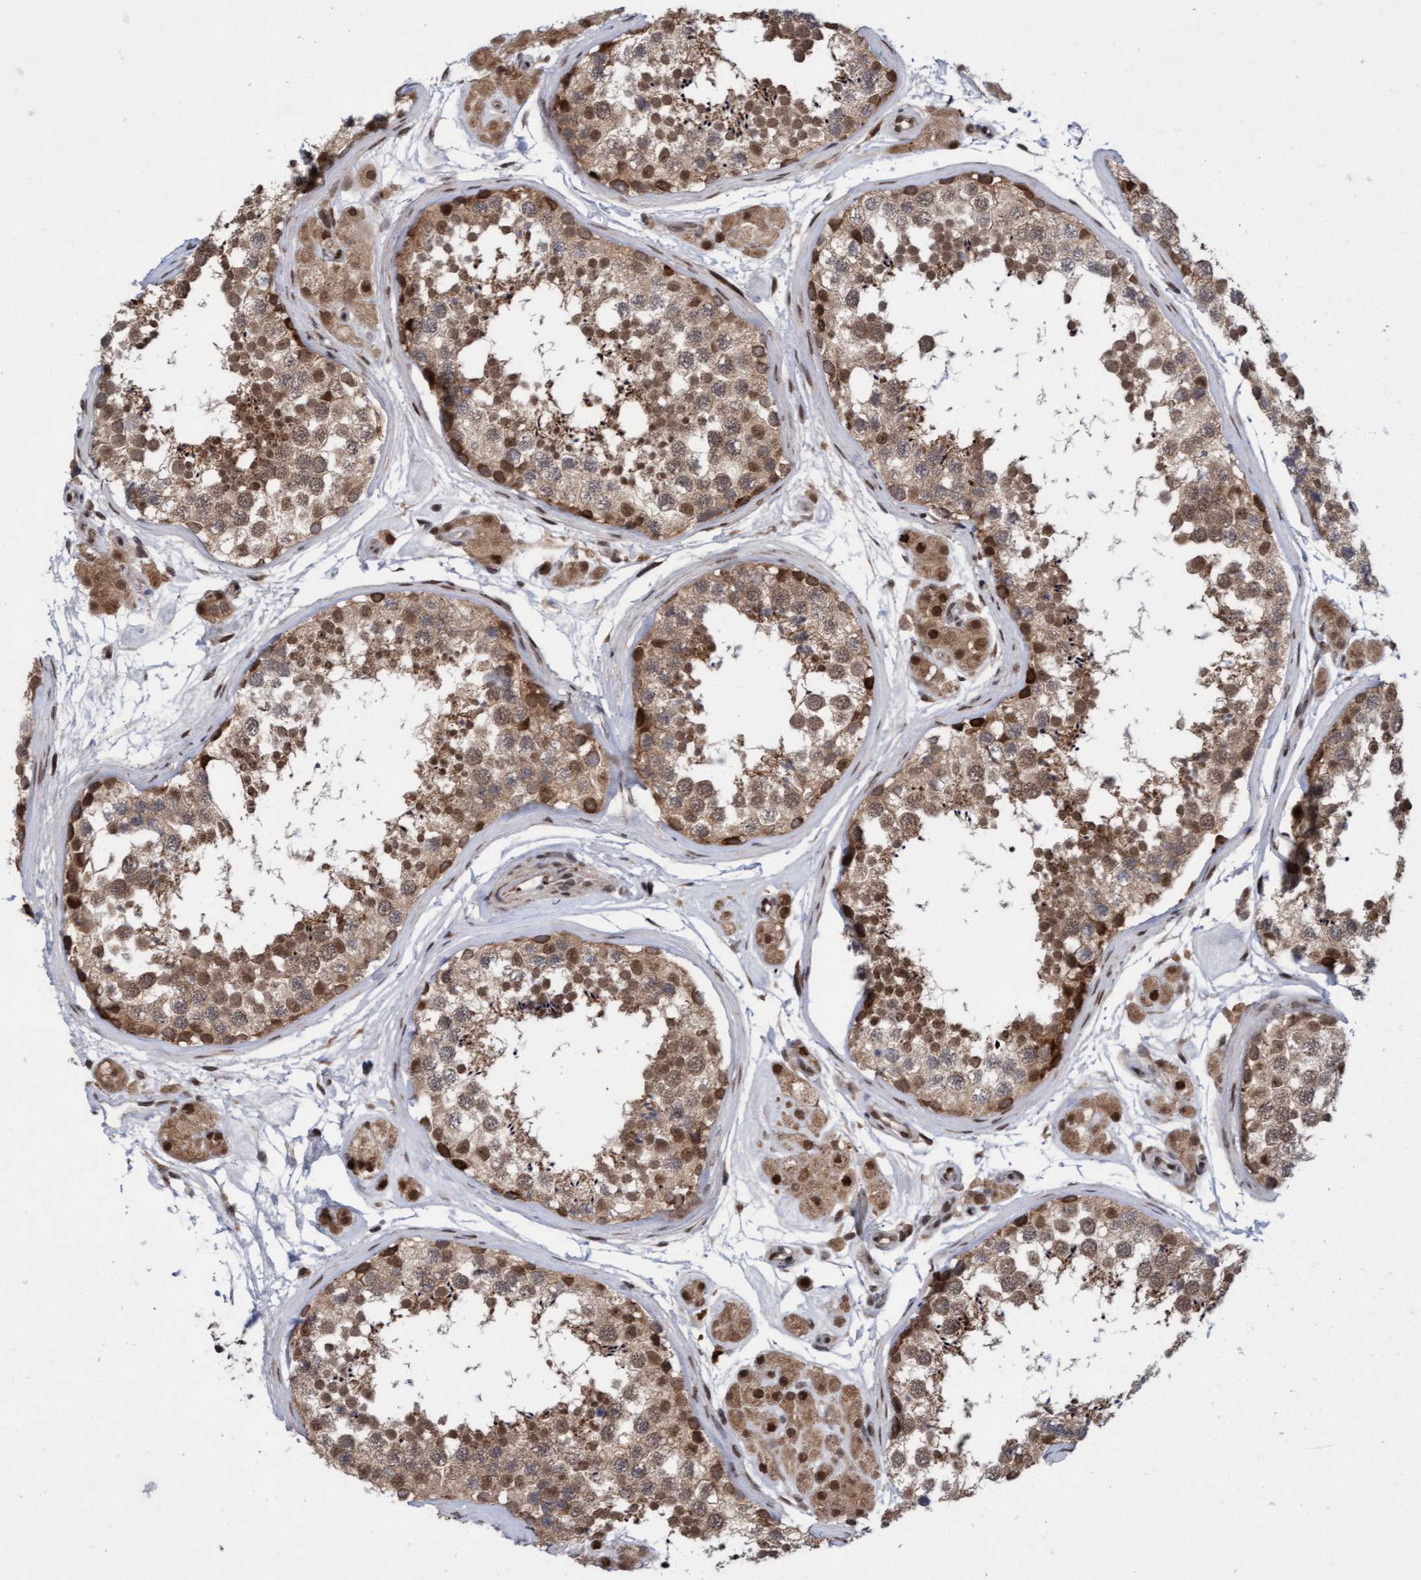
{"staining": {"intensity": "moderate", "quantity": ">75%", "location": "cytoplasmic/membranous,nuclear"}, "tissue": "testis", "cell_type": "Cells in seminiferous ducts", "image_type": "normal", "snomed": [{"axis": "morphology", "description": "Normal tissue, NOS"}, {"axis": "topography", "description": "Testis"}], "caption": "Cells in seminiferous ducts reveal moderate cytoplasmic/membranous,nuclear positivity in about >75% of cells in unremarkable testis. Immunohistochemistry stains the protein in brown and the nuclei are stained blue.", "gene": "TANC2", "patient": {"sex": "male", "age": 56}}